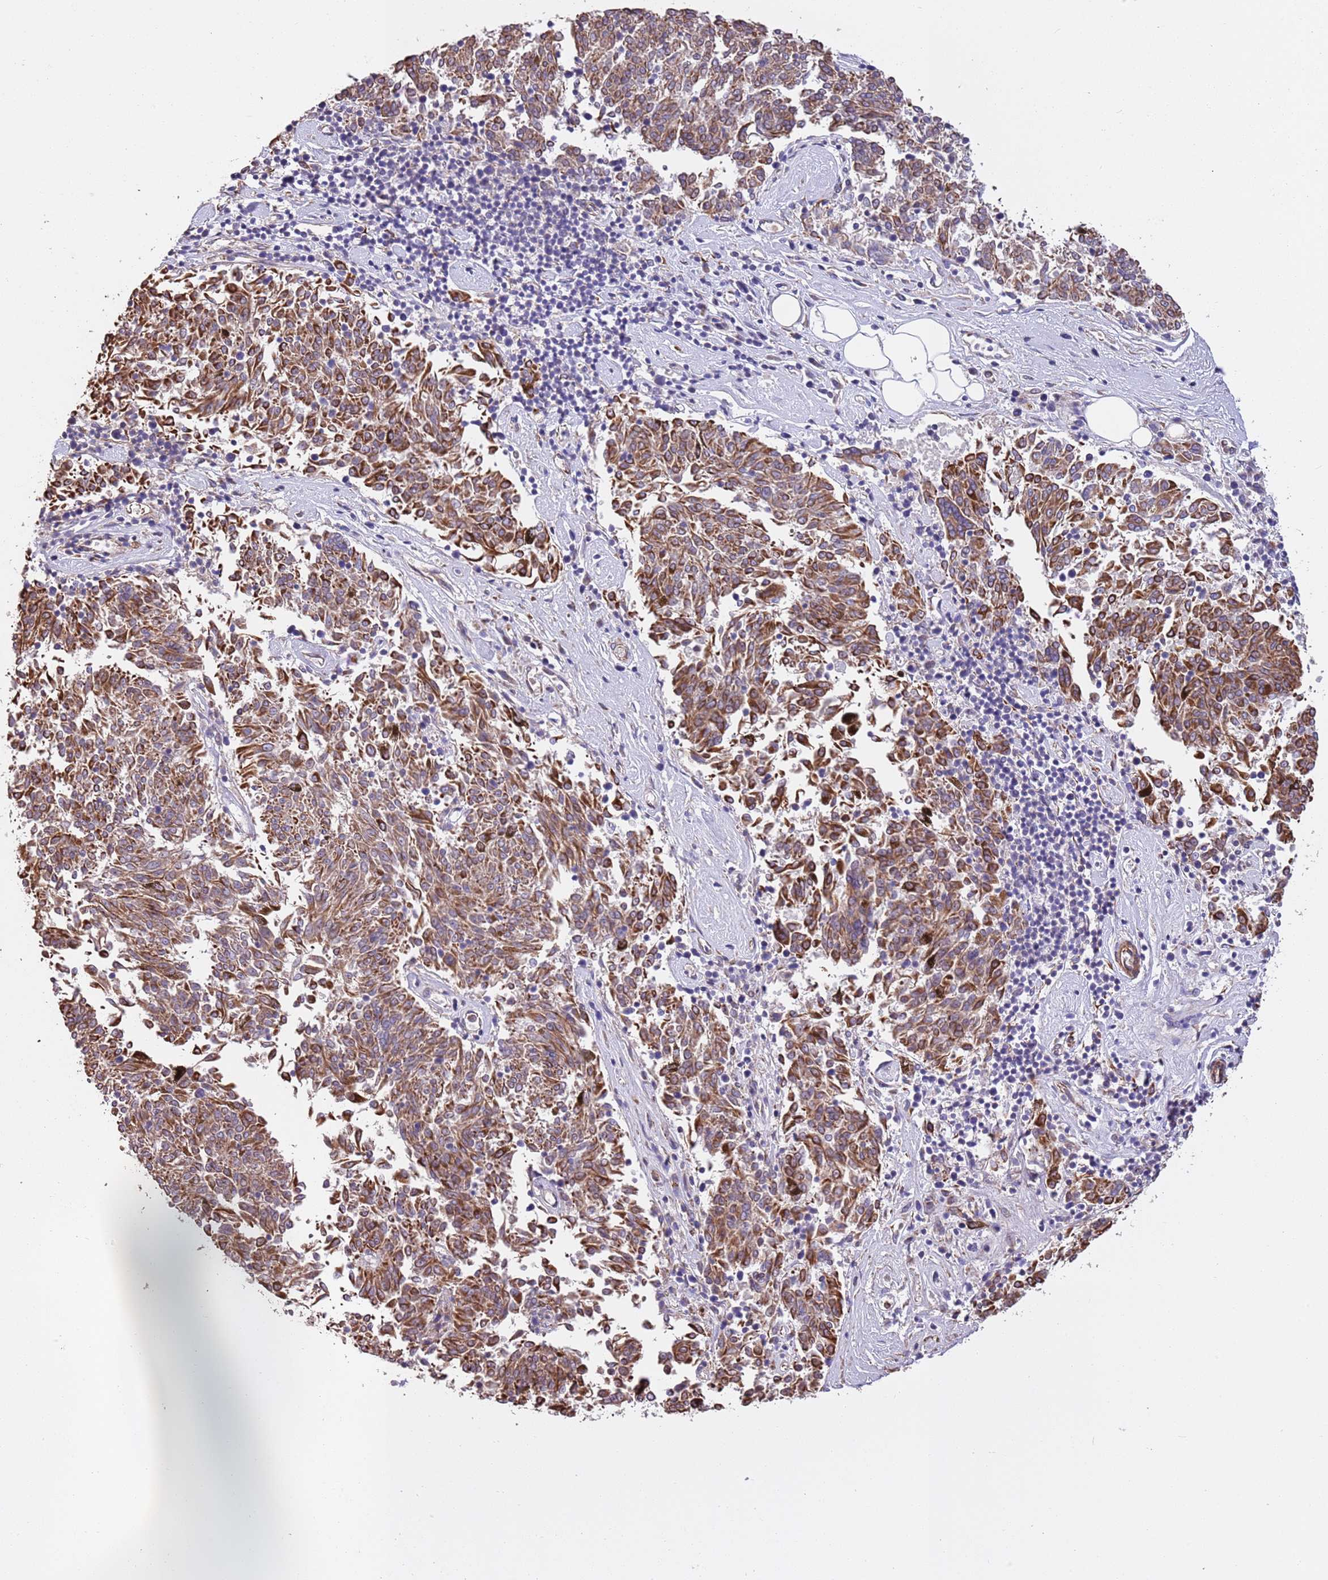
{"staining": {"intensity": "moderate", "quantity": ">75%", "location": "cytoplasmic/membranous"}, "tissue": "melanoma", "cell_type": "Tumor cells", "image_type": "cancer", "snomed": [{"axis": "morphology", "description": "Malignant melanoma, NOS"}, {"axis": "topography", "description": "Skin"}], "caption": "Malignant melanoma stained for a protein displays moderate cytoplasmic/membranous positivity in tumor cells.", "gene": "PIGA", "patient": {"sex": "female", "age": 72}}